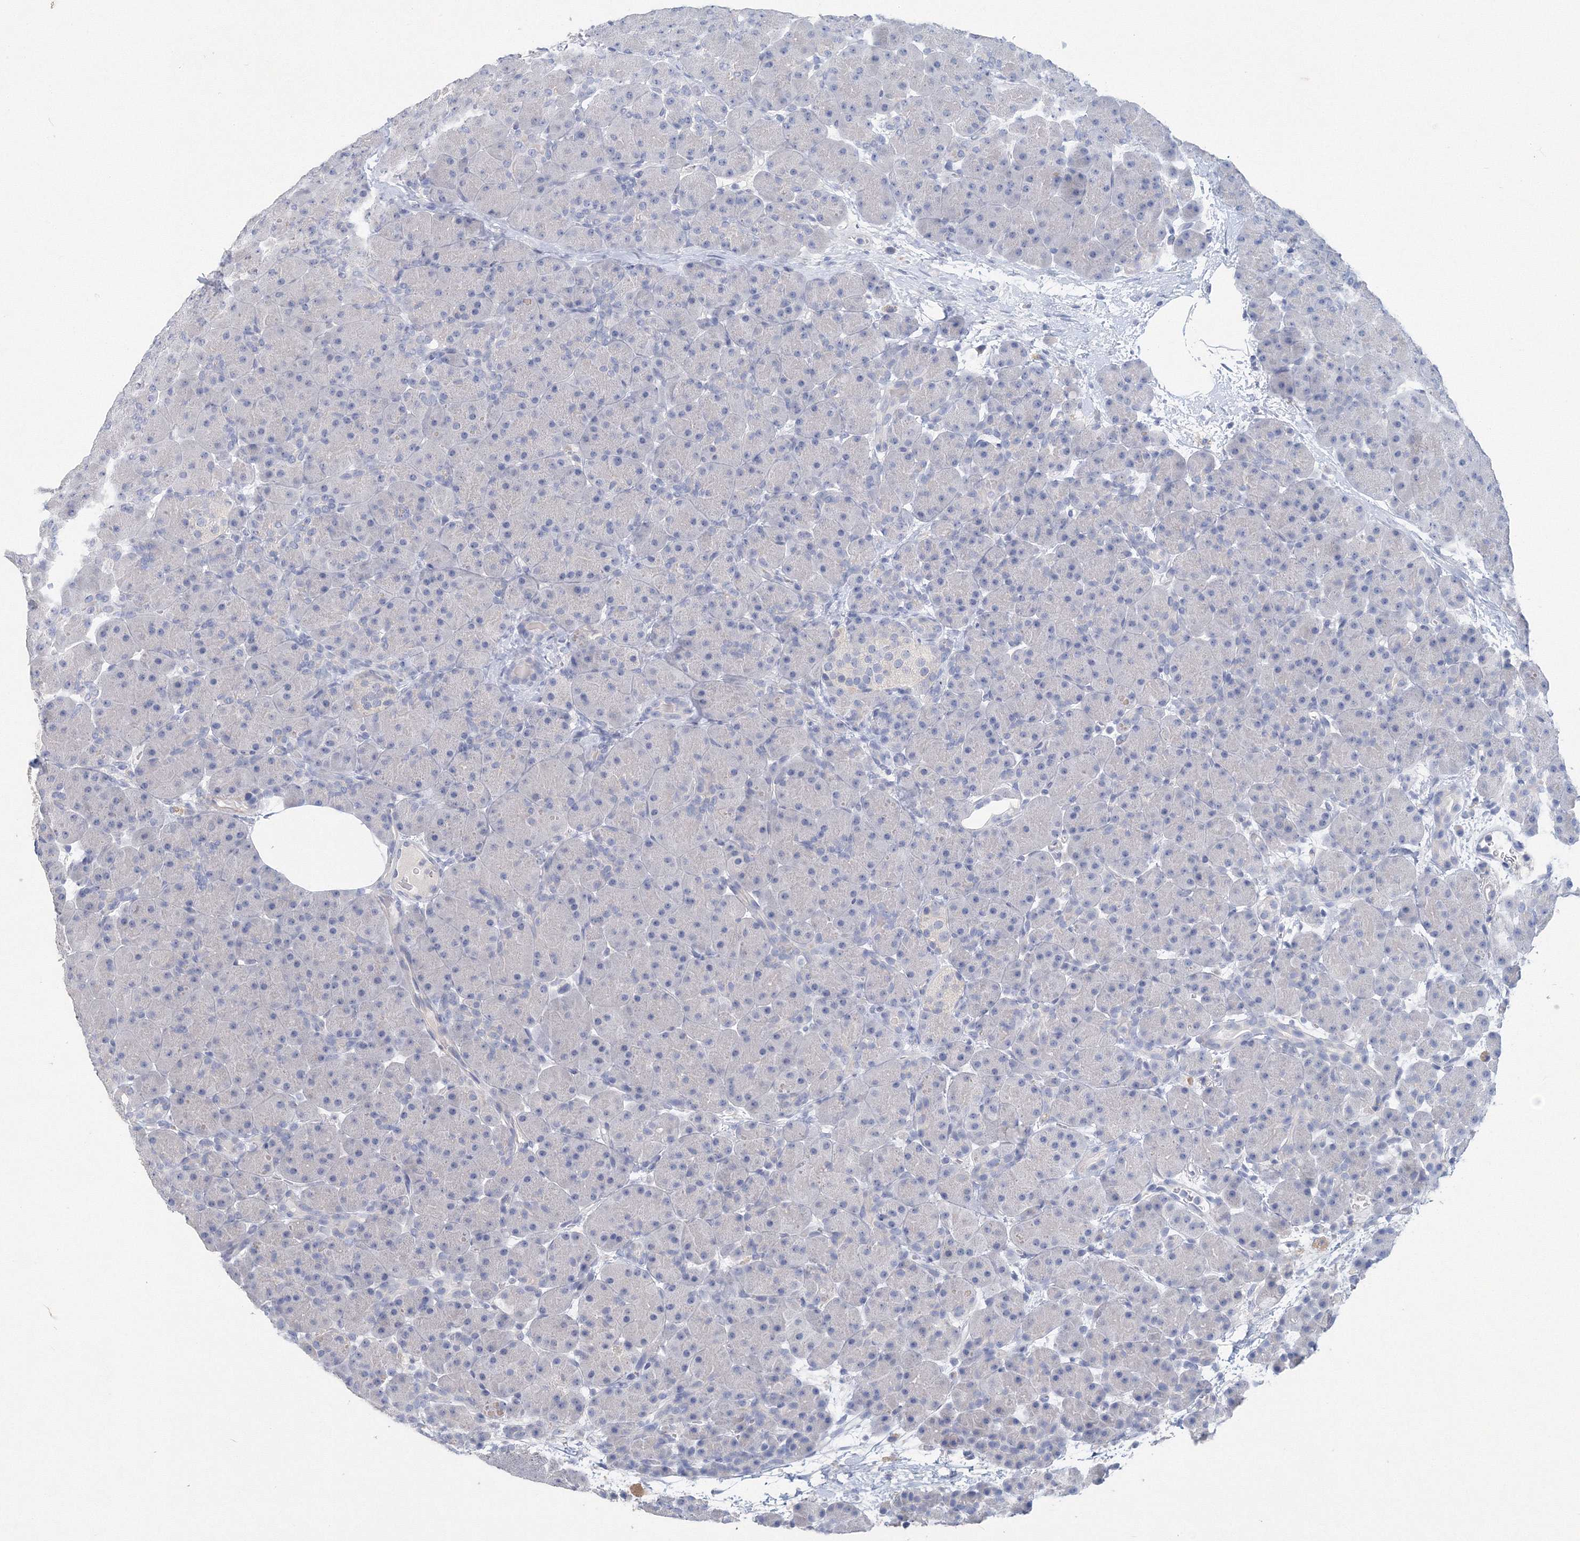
{"staining": {"intensity": "negative", "quantity": "none", "location": "none"}, "tissue": "pancreas", "cell_type": "Exocrine glandular cells", "image_type": "normal", "snomed": [{"axis": "morphology", "description": "Normal tissue, NOS"}, {"axis": "topography", "description": "Pancreas"}], "caption": "This is a image of immunohistochemistry staining of benign pancreas, which shows no staining in exocrine glandular cells.", "gene": "OSBPL6", "patient": {"sex": "male", "age": 66}}